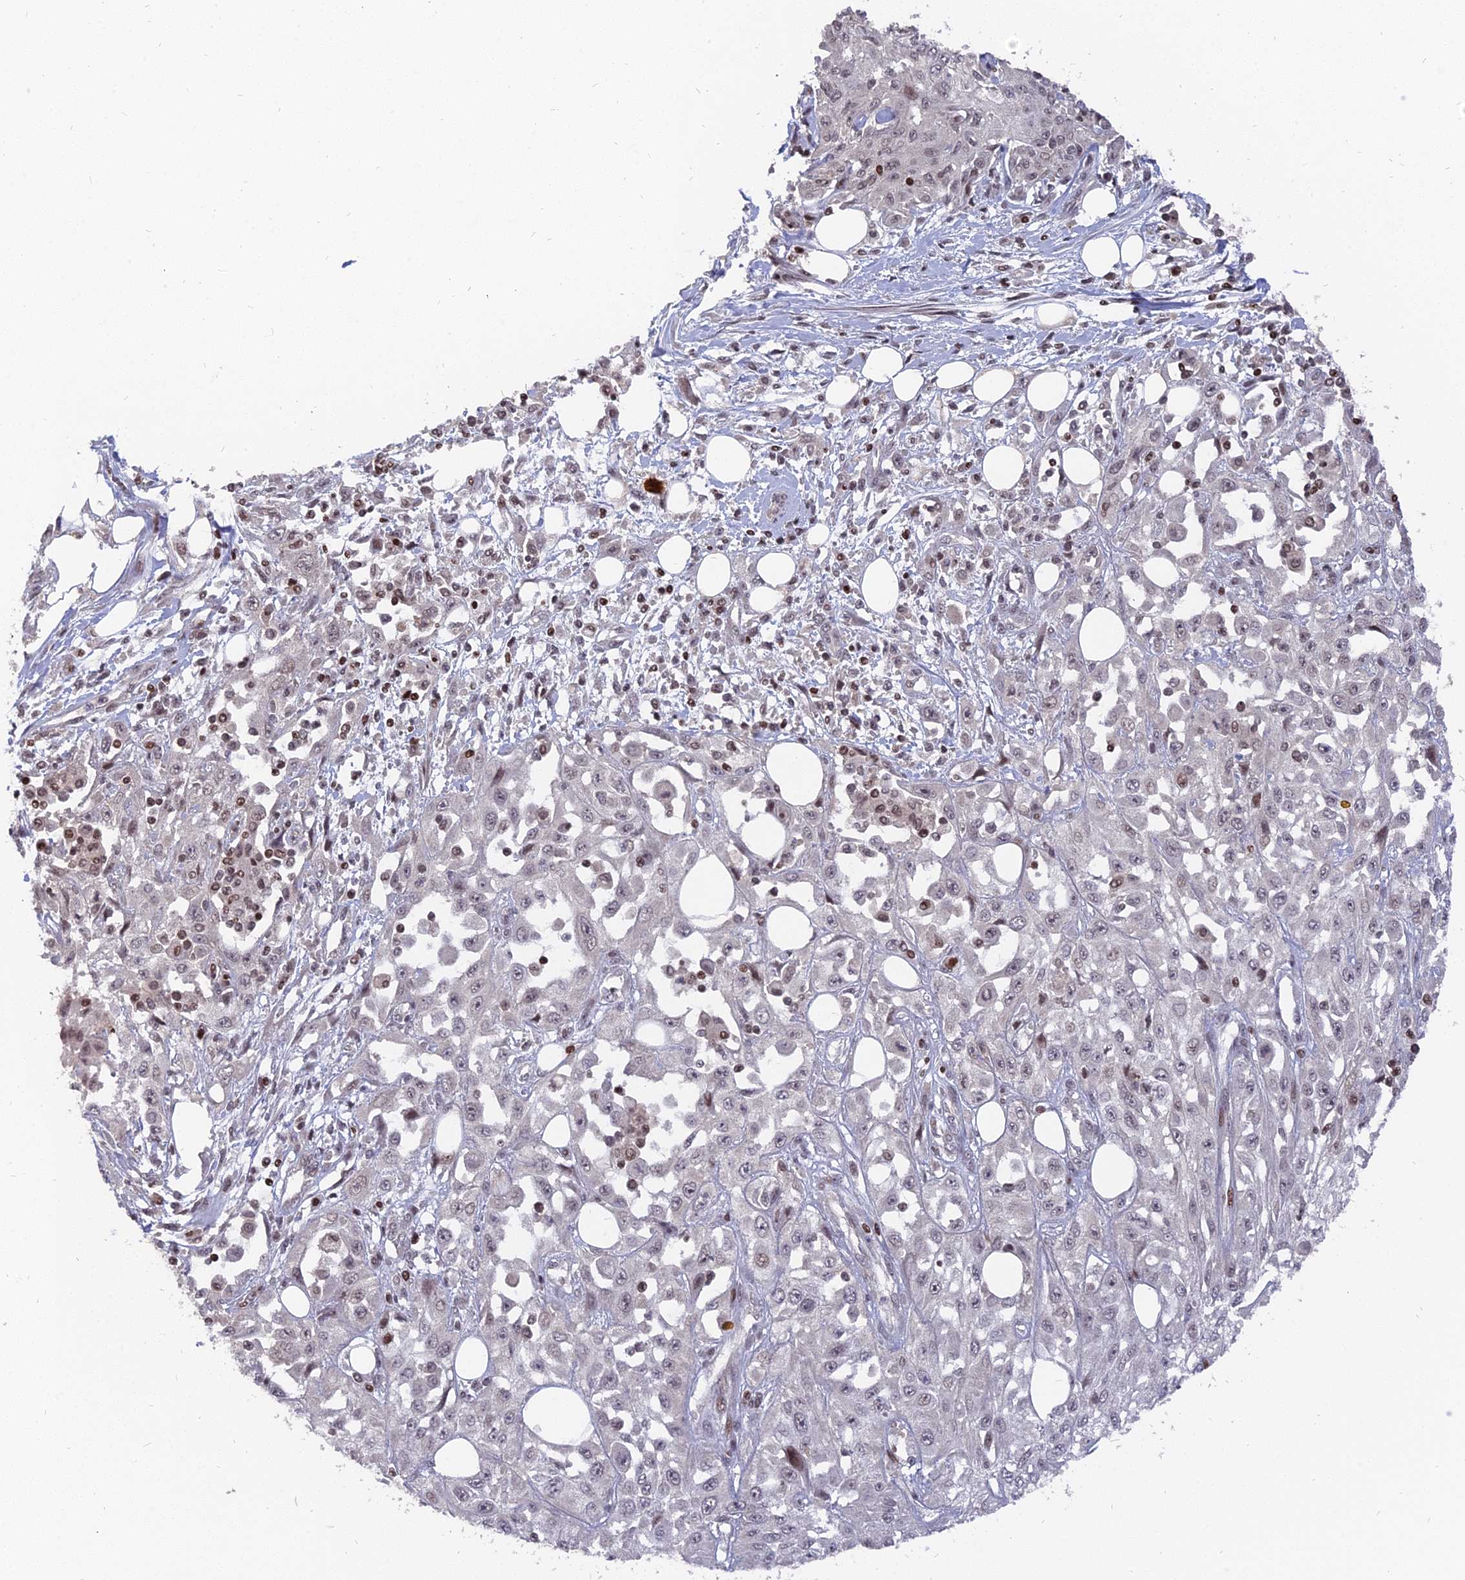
{"staining": {"intensity": "negative", "quantity": "none", "location": "none"}, "tissue": "skin cancer", "cell_type": "Tumor cells", "image_type": "cancer", "snomed": [{"axis": "morphology", "description": "Squamous cell carcinoma, NOS"}, {"axis": "morphology", "description": "Squamous cell carcinoma, metastatic, NOS"}, {"axis": "topography", "description": "Skin"}, {"axis": "topography", "description": "Lymph node"}], "caption": "Immunohistochemistry (IHC) of human skin cancer exhibits no expression in tumor cells.", "gene": "NR1H3", "patient": {"sex": "male", "age": 75}}